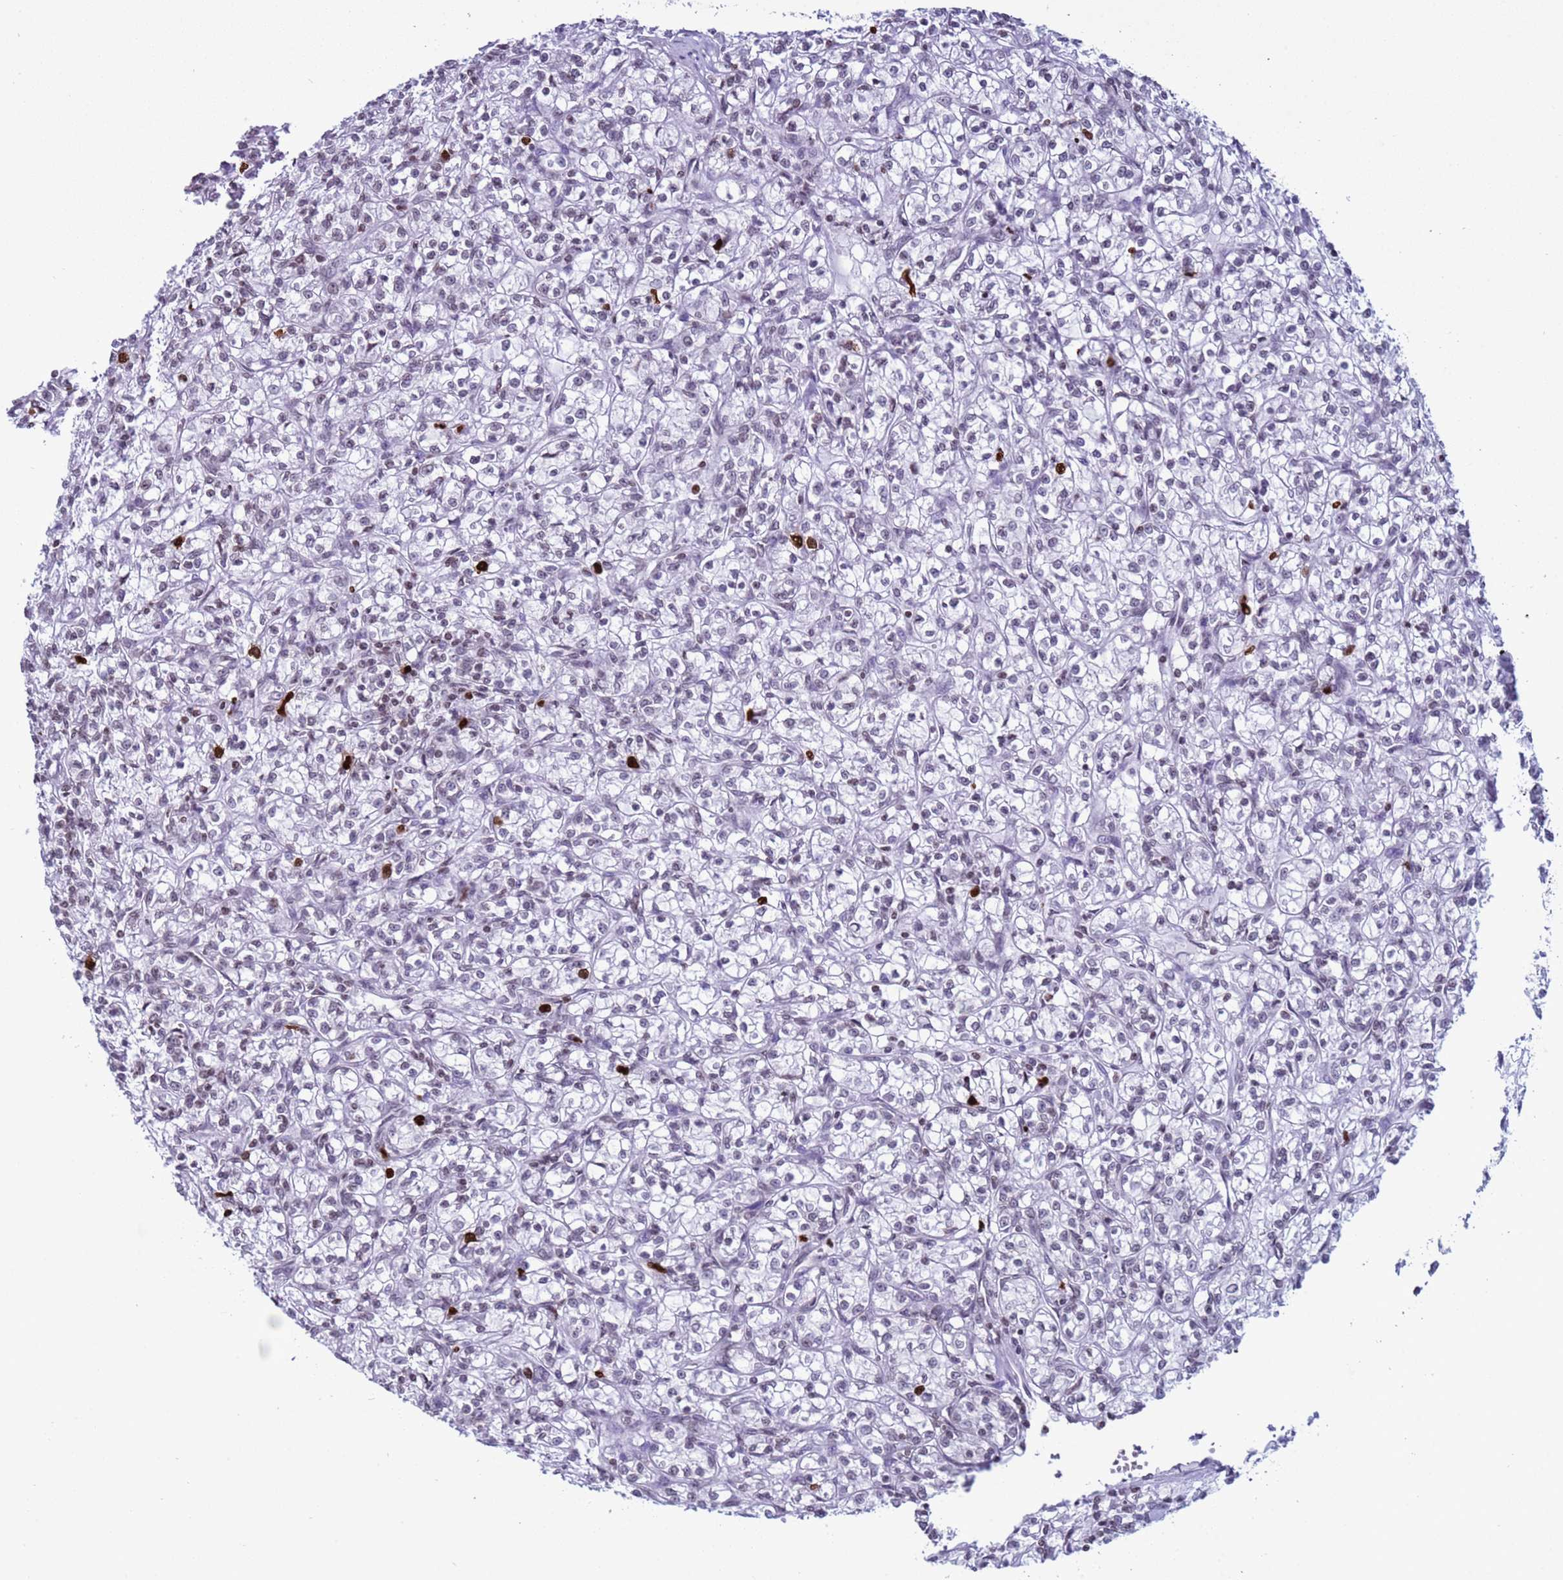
{"staining": {"intensity": "strong", "quantity": "<25%", "location": "nuclear"}, "tissue": "renal cancer", "cell_type": "Tumor cells", "image_type": "cancer", "snomed": [{"axis": "morphology", "description": "Adenocarcinoma, NOS"}, {"axis": "topography", "description": "Kidney"}], "caption": "High-power microscopy captured an immunohistochemistry histopathology image of renal adenocarcinoma, revealing strong nuclear staining in about <25% of tumor cells.", "gene": "H4C8", "patient": {"sex": "female", "age": 59}}